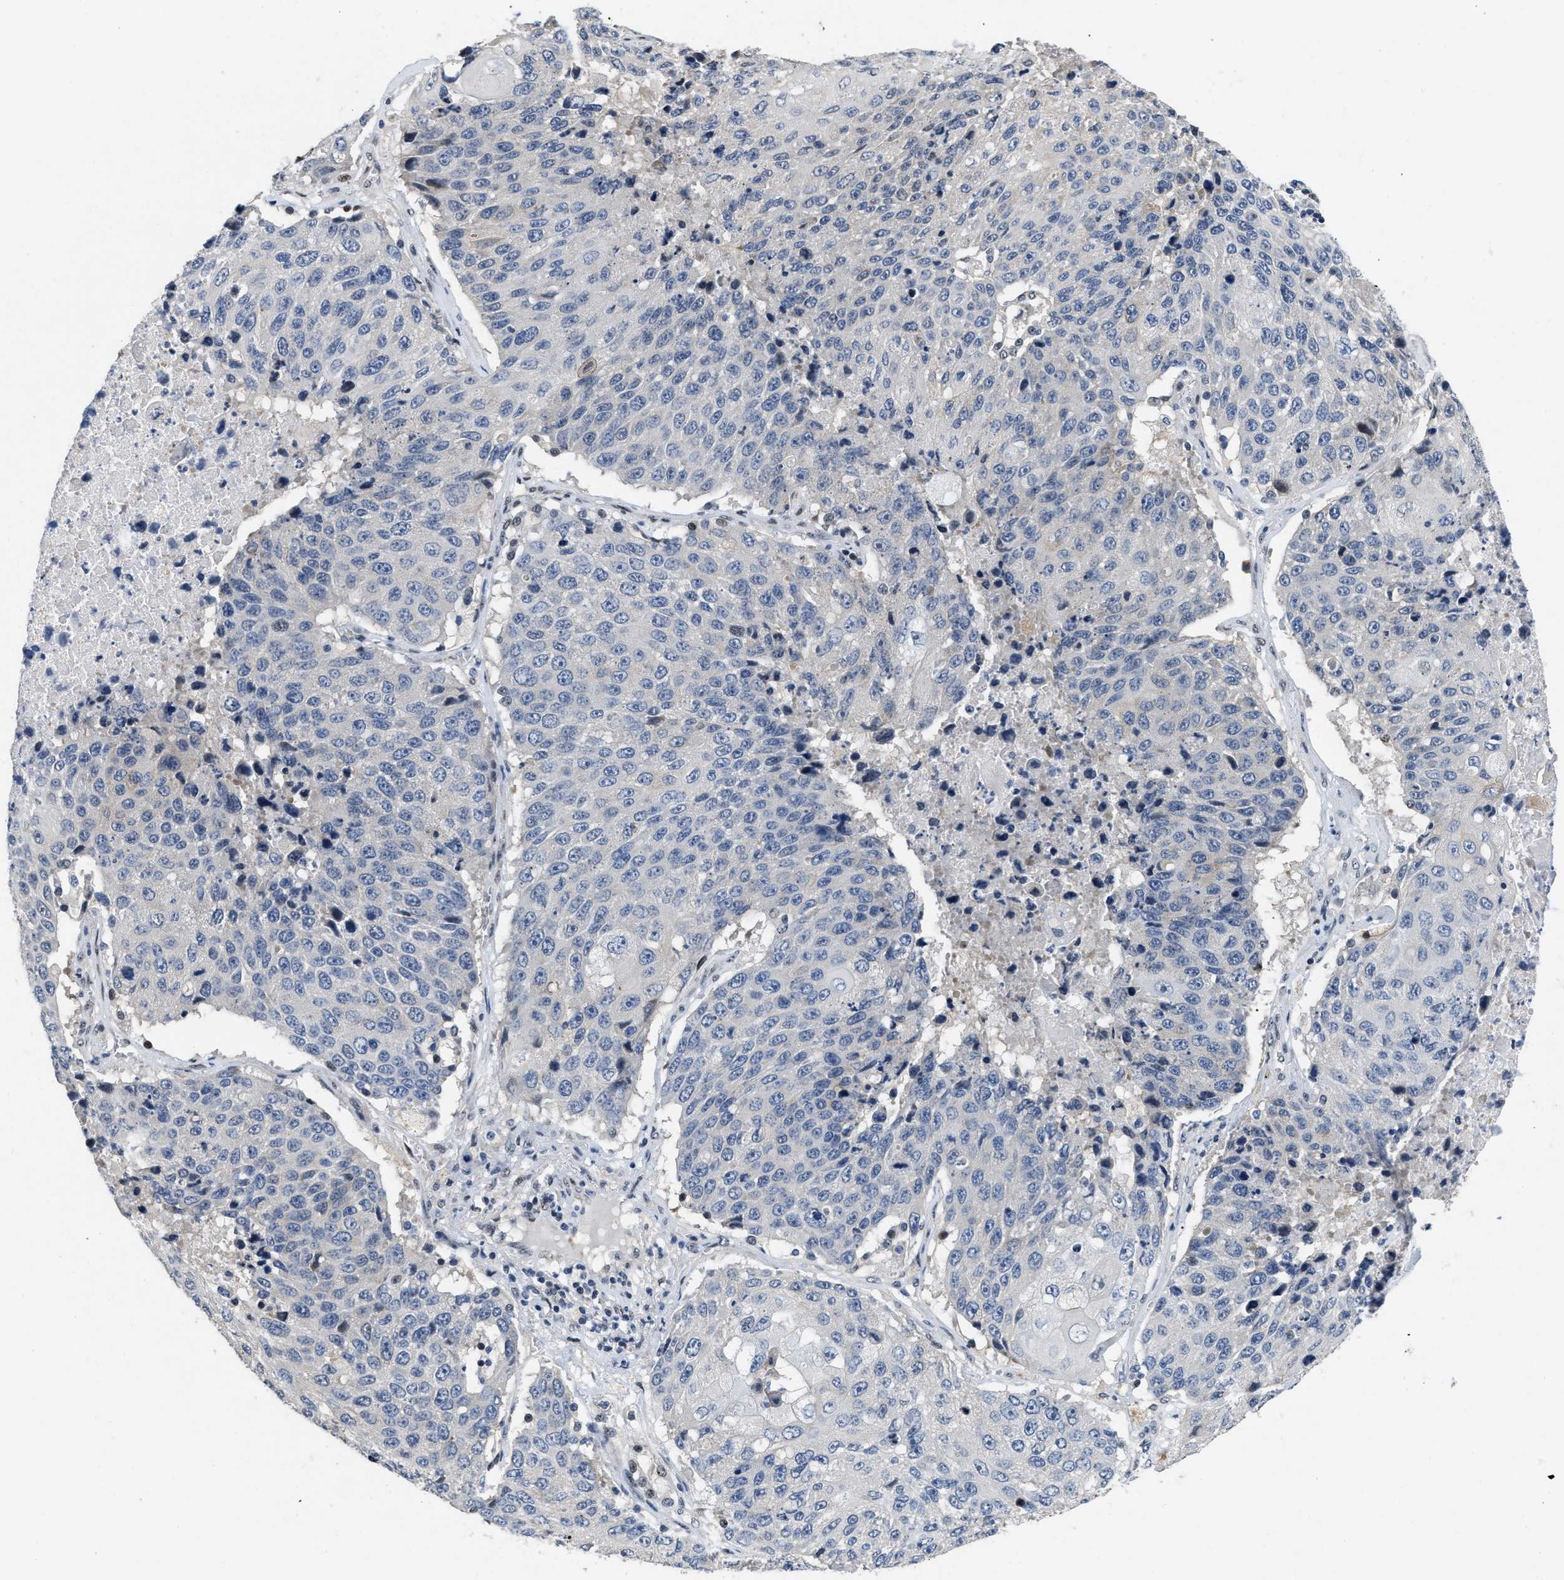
{"staining": {"intensity": "negative", "quantity": "none", "location": "none"}, "tissue": "lung cancer", "cell_type": "Tumor cells", "image_type": "cancer", "snomed": [{"axis": "morphology", "description": "Squamous cell carcinoma, NOS"}, {"axis": "topography", "description": "Lung"}], "caption": "The histopathology image reveals no significant staining in tumor cells of lung cancer (squamous cell carcinoma). (DAB (3,3'-diaminobenzidine) IHC with hematoxylin counter stain).", "gene": "VIP", "patient": {"sex": "male", "age": 61}}